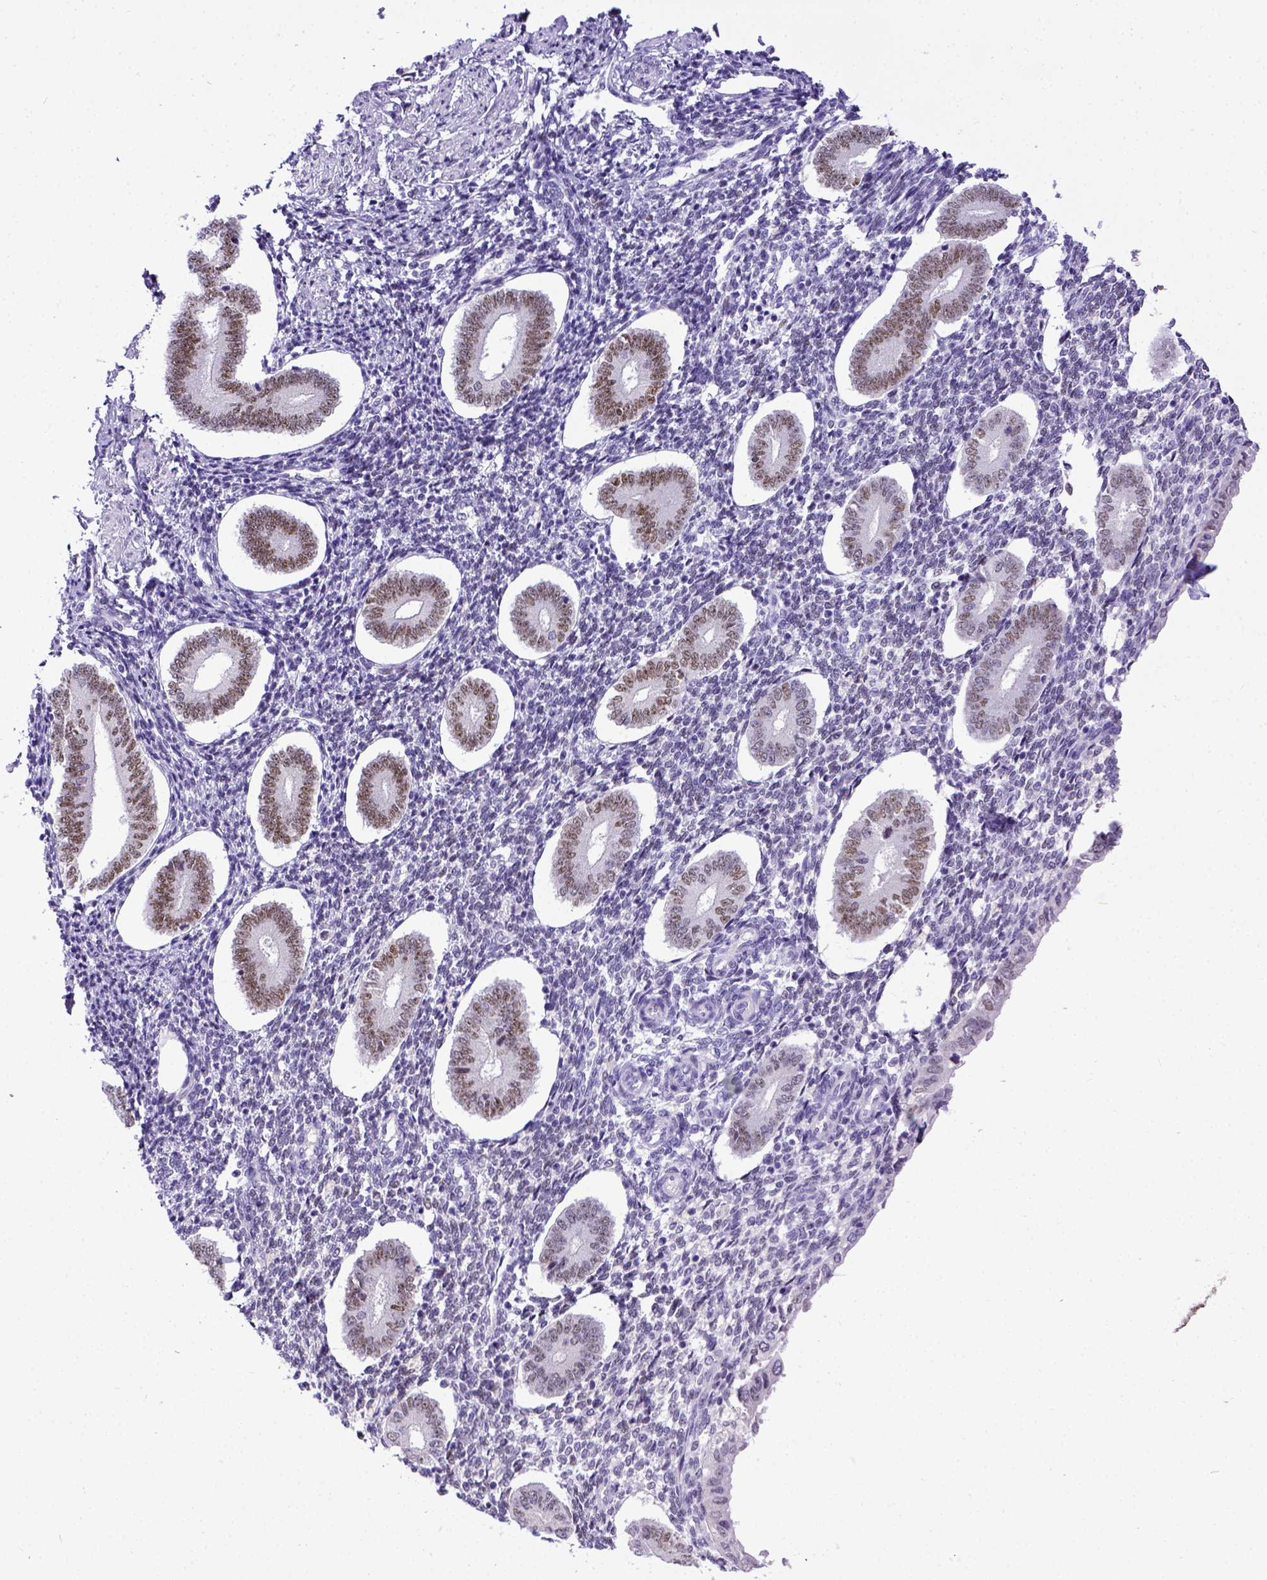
{"staining": {"intensity": "weak", "quantity": "25%-75%", "location": "nuclear"}, "tissue": "endometrium", "cell_type": "Cells in endometrial stroma", "image_type": "normal", "snomed": [{"axis": "morphology", "description": "Normal tissue, NOS"}, {"axis": "topography", "description": "Endometrium"}], "caption": "Protein staining shows weak nuclear expression in about 25%-75% of cells in endometrial stroma in benign endometrium.", "gene": "ESR1", "patient": {"sex": "female", "age": 40}}